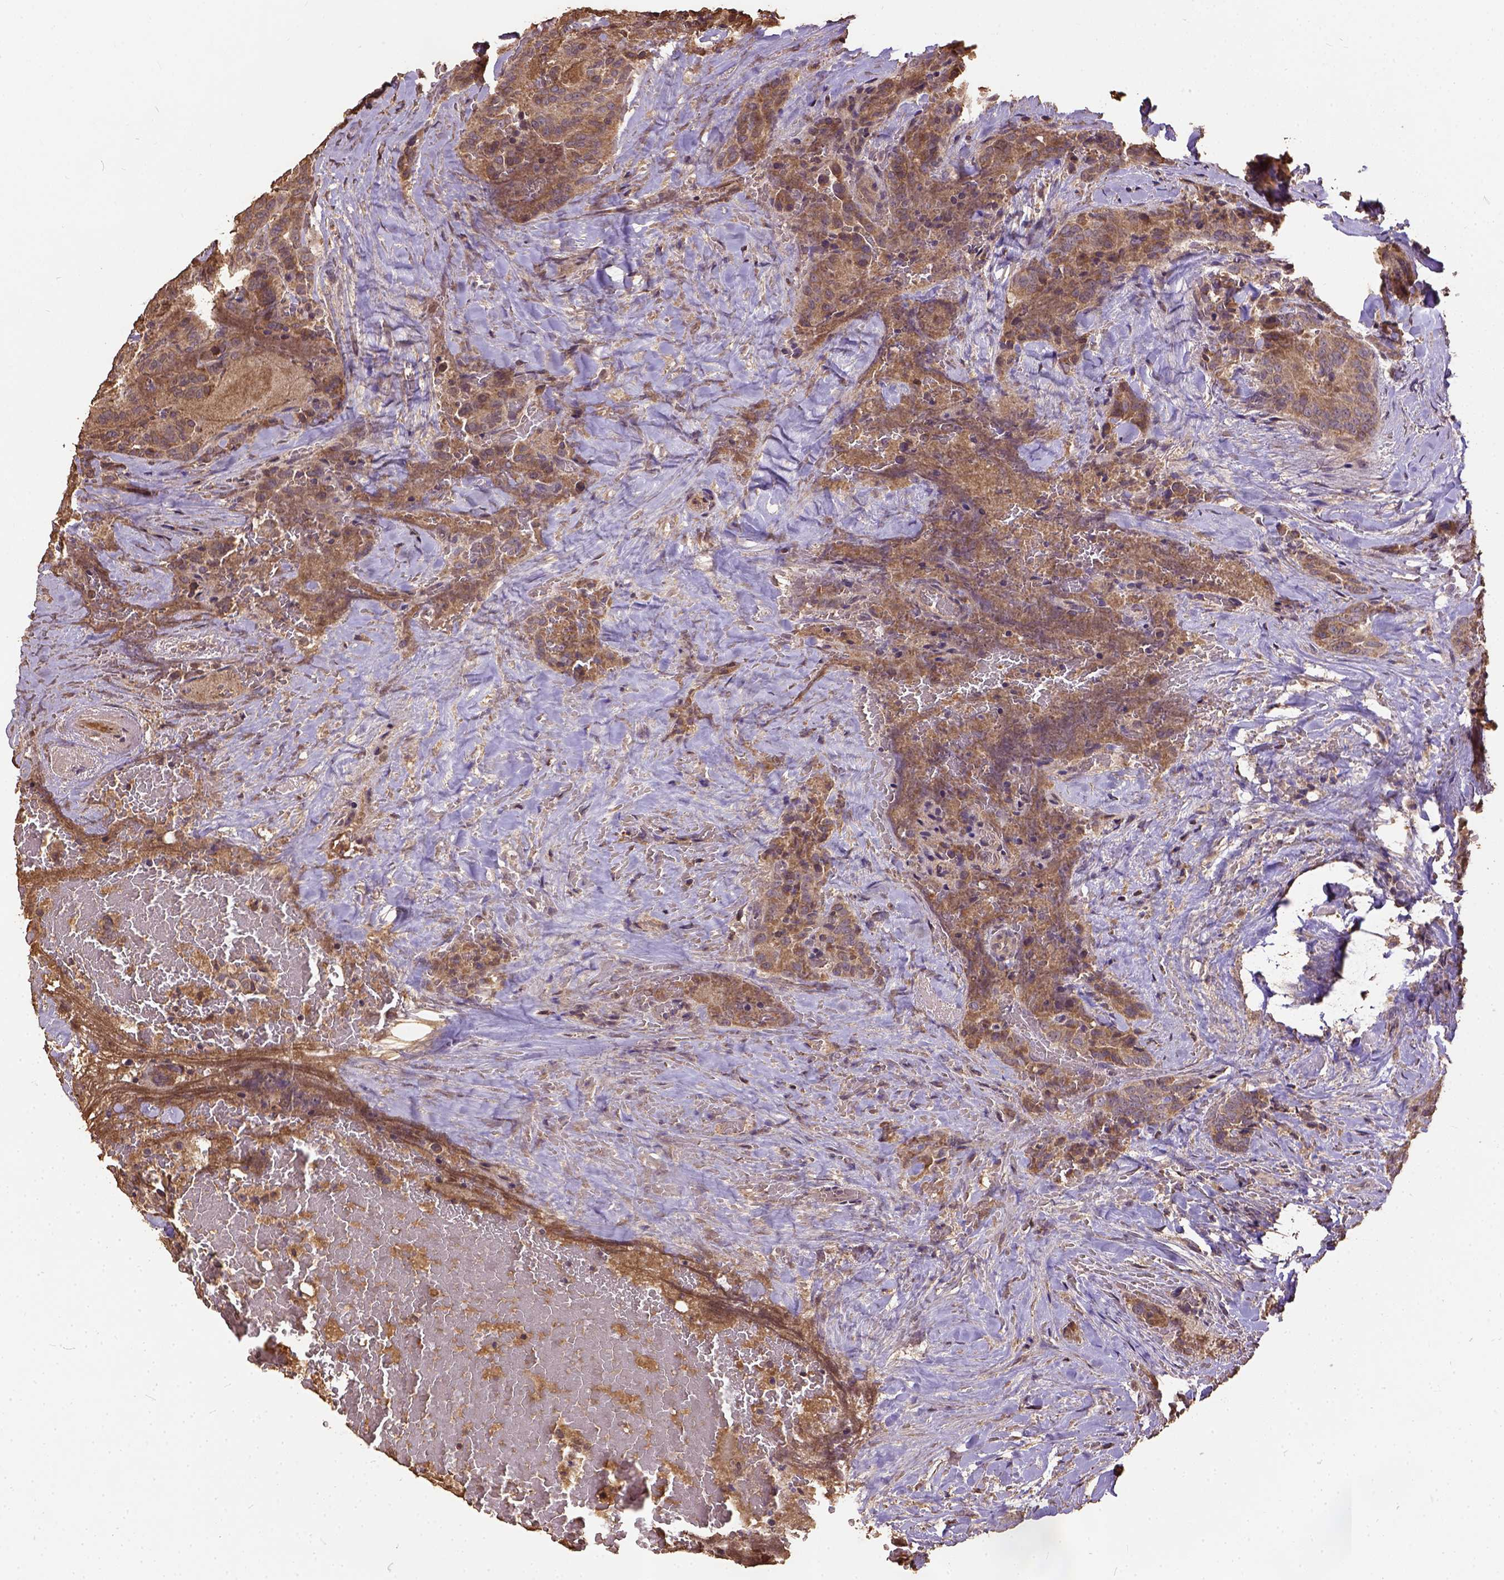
{"staining": {"intensity": "moderate", "quantity": "25%-75%", "location": "cytoplasmic/membranous"}, "tissue": "thyroid cancer", "cell_type": "Tumor cells", "image_type": "cancer", "snomed": [{"axis": "morphology", "description": "Papillary adenocarcinoma, NOS"}, {"axis": "topography", "description": "Thyroid gland"}], "caption": "Protein staining displays moderate cytoplasmic/membranous positivity in approximately 25%-75% of tumor cells in papillary adenocarcinoma (thyroid). The protein is stained brown, and the nuclei are stained in blue (DAB IHC with brightfield microscopy, high magnification).", "gene": "ATP1B3", "patient": {"sex": "male", "age": 61}}